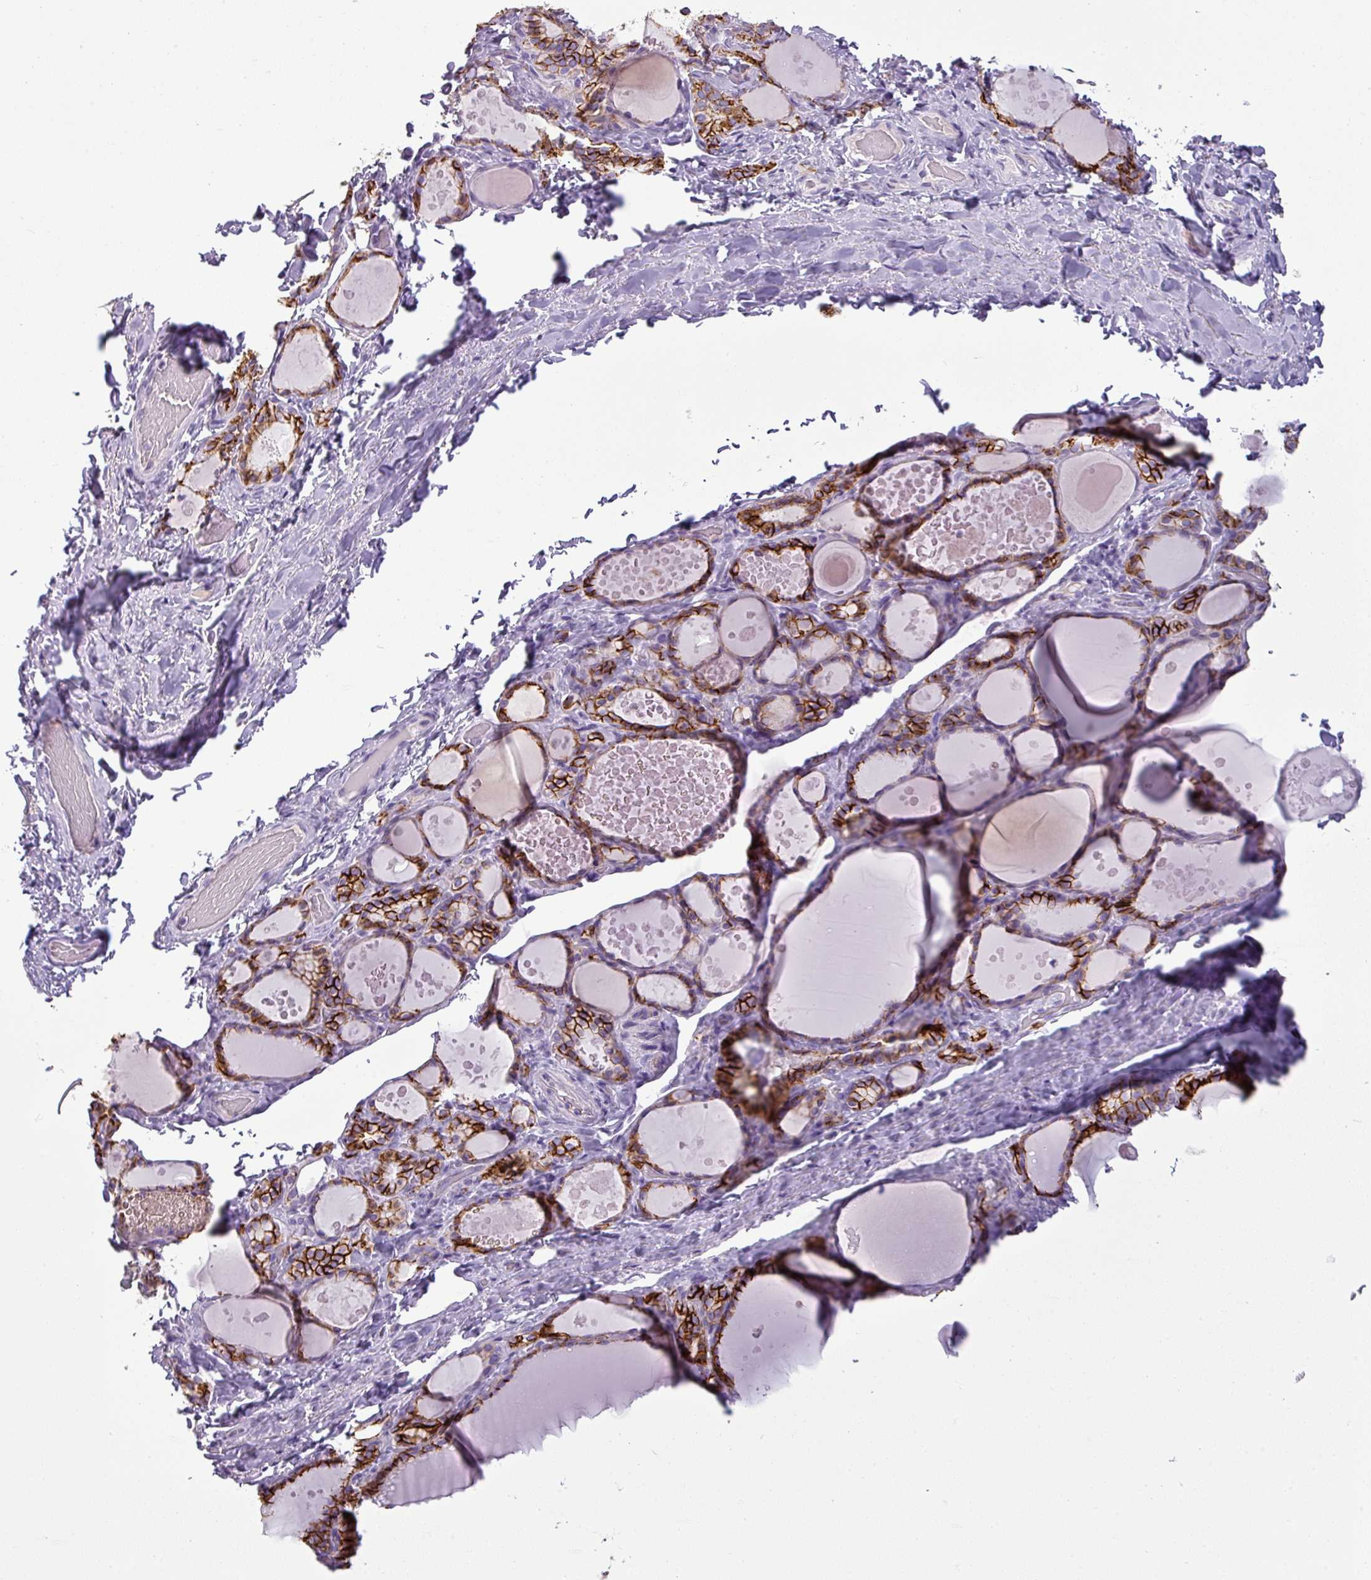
{"staining": {"intensity": "strong", "quantity": "25%-75%", "location": "cytoplasmic/membranous"}, "tissue": "thyroid gland", "cell_type": "Glandular cells", "image_type": "normal", "snomed": [{"axis": "morphology", "description": "Normal tissue, NOS"}, {"axis": "topography", "description": "Thyroid gland"}], "caption": "A brown stain highlights strong cytoplasmic/membranous staining of a protein in glandular cells of unremarkable human thyroid gland.", "gene": "CDH16", "patient": {"sex": "female", "age": 46}}